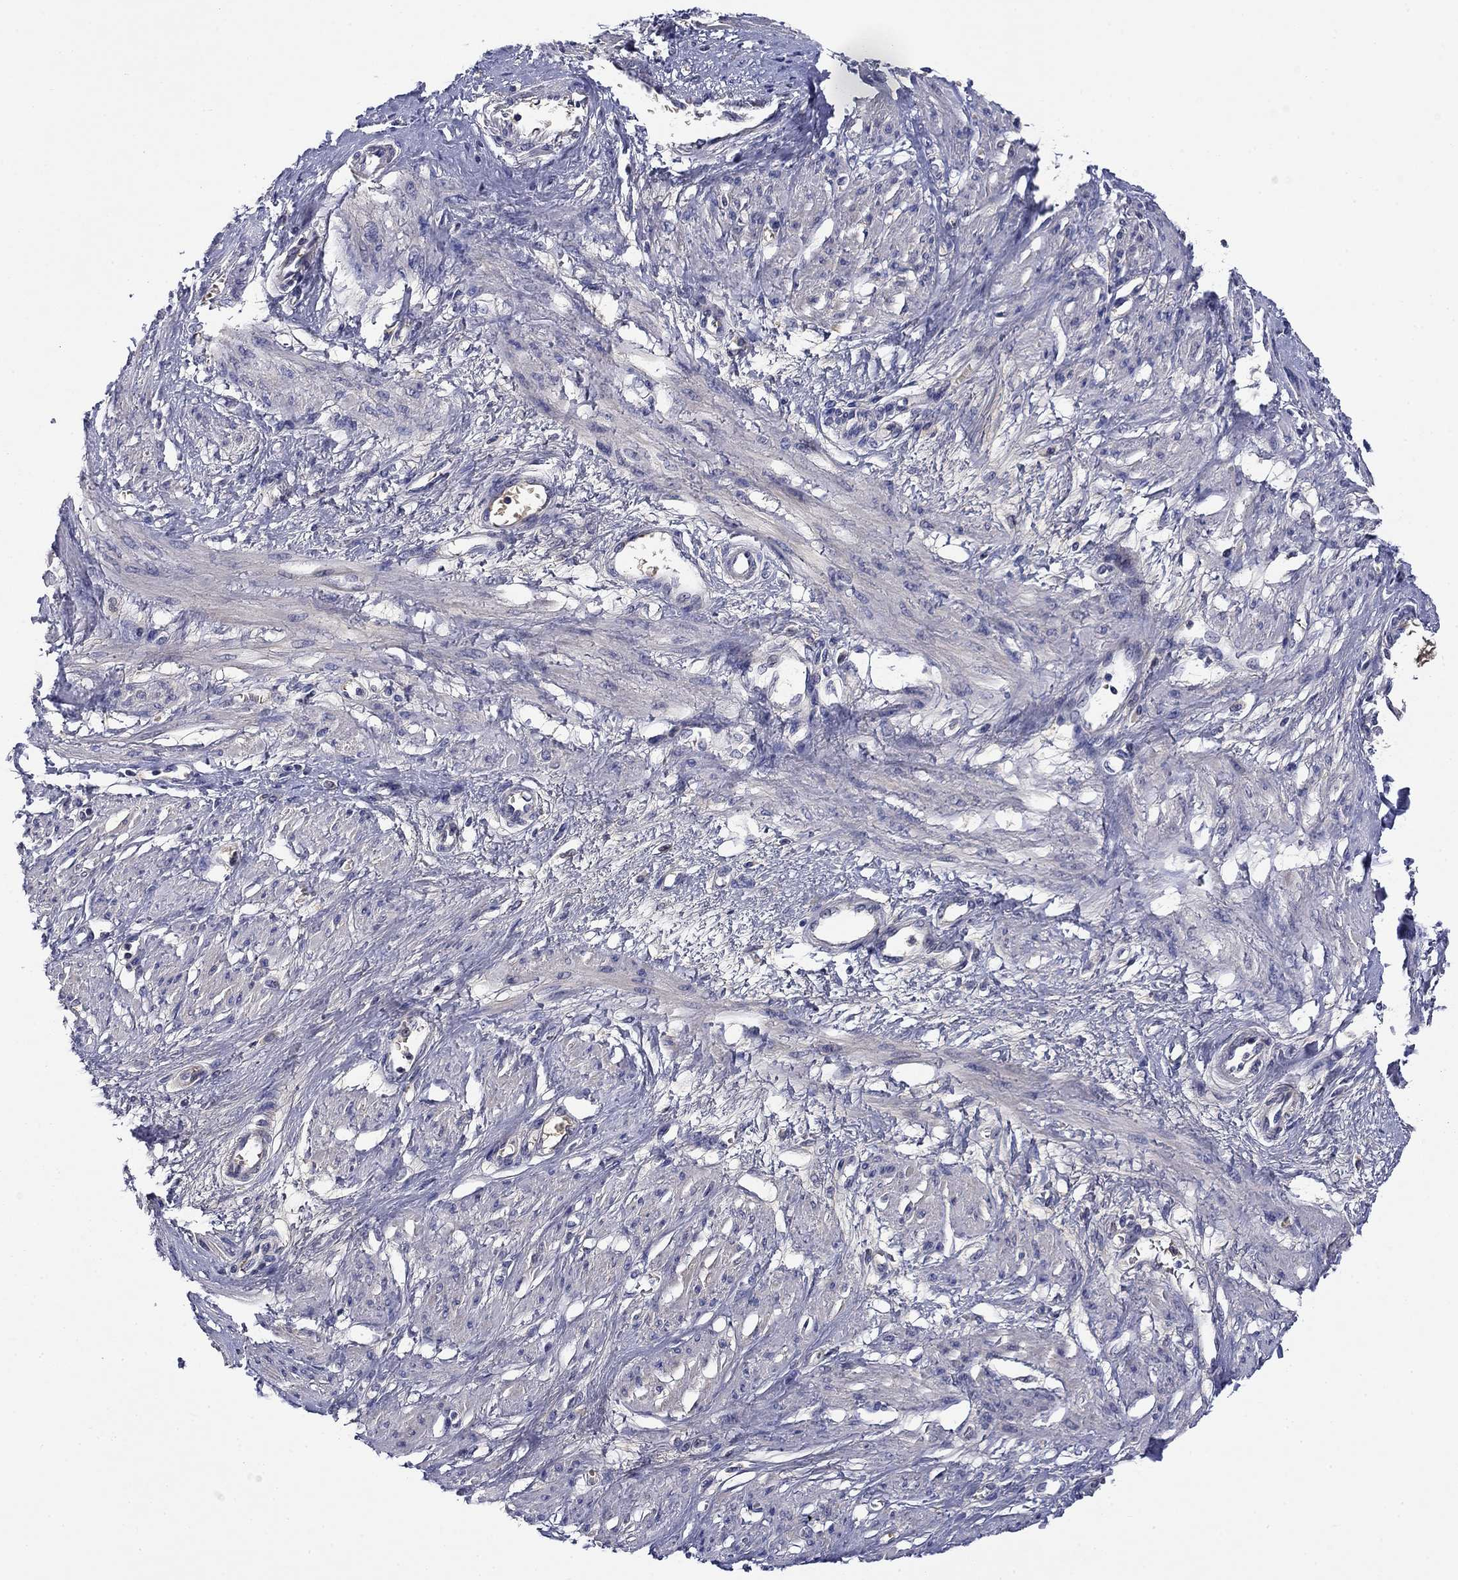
{"staining": {"intensity": "negative", "quantity": "none", "location": "none"}, "tissue": "smooth muscle", "cell_type": "Smooth muscle cells", "image_type": "normal", "snomed": [{"axis": "morphology", "description": "Normal tissue, NOS"}, {"axis": "topography", "description": "Smooth muscle"}, {"axis": "topography", "description": "Uterus"}], "caption": "An IHC photomicrograph of unremarkable smooth muscle is shown. There is no staining in smooth muscle cells of smooth muscle.", "gene": "DDTL", "patient": {"sex": "female", "age": 39}}